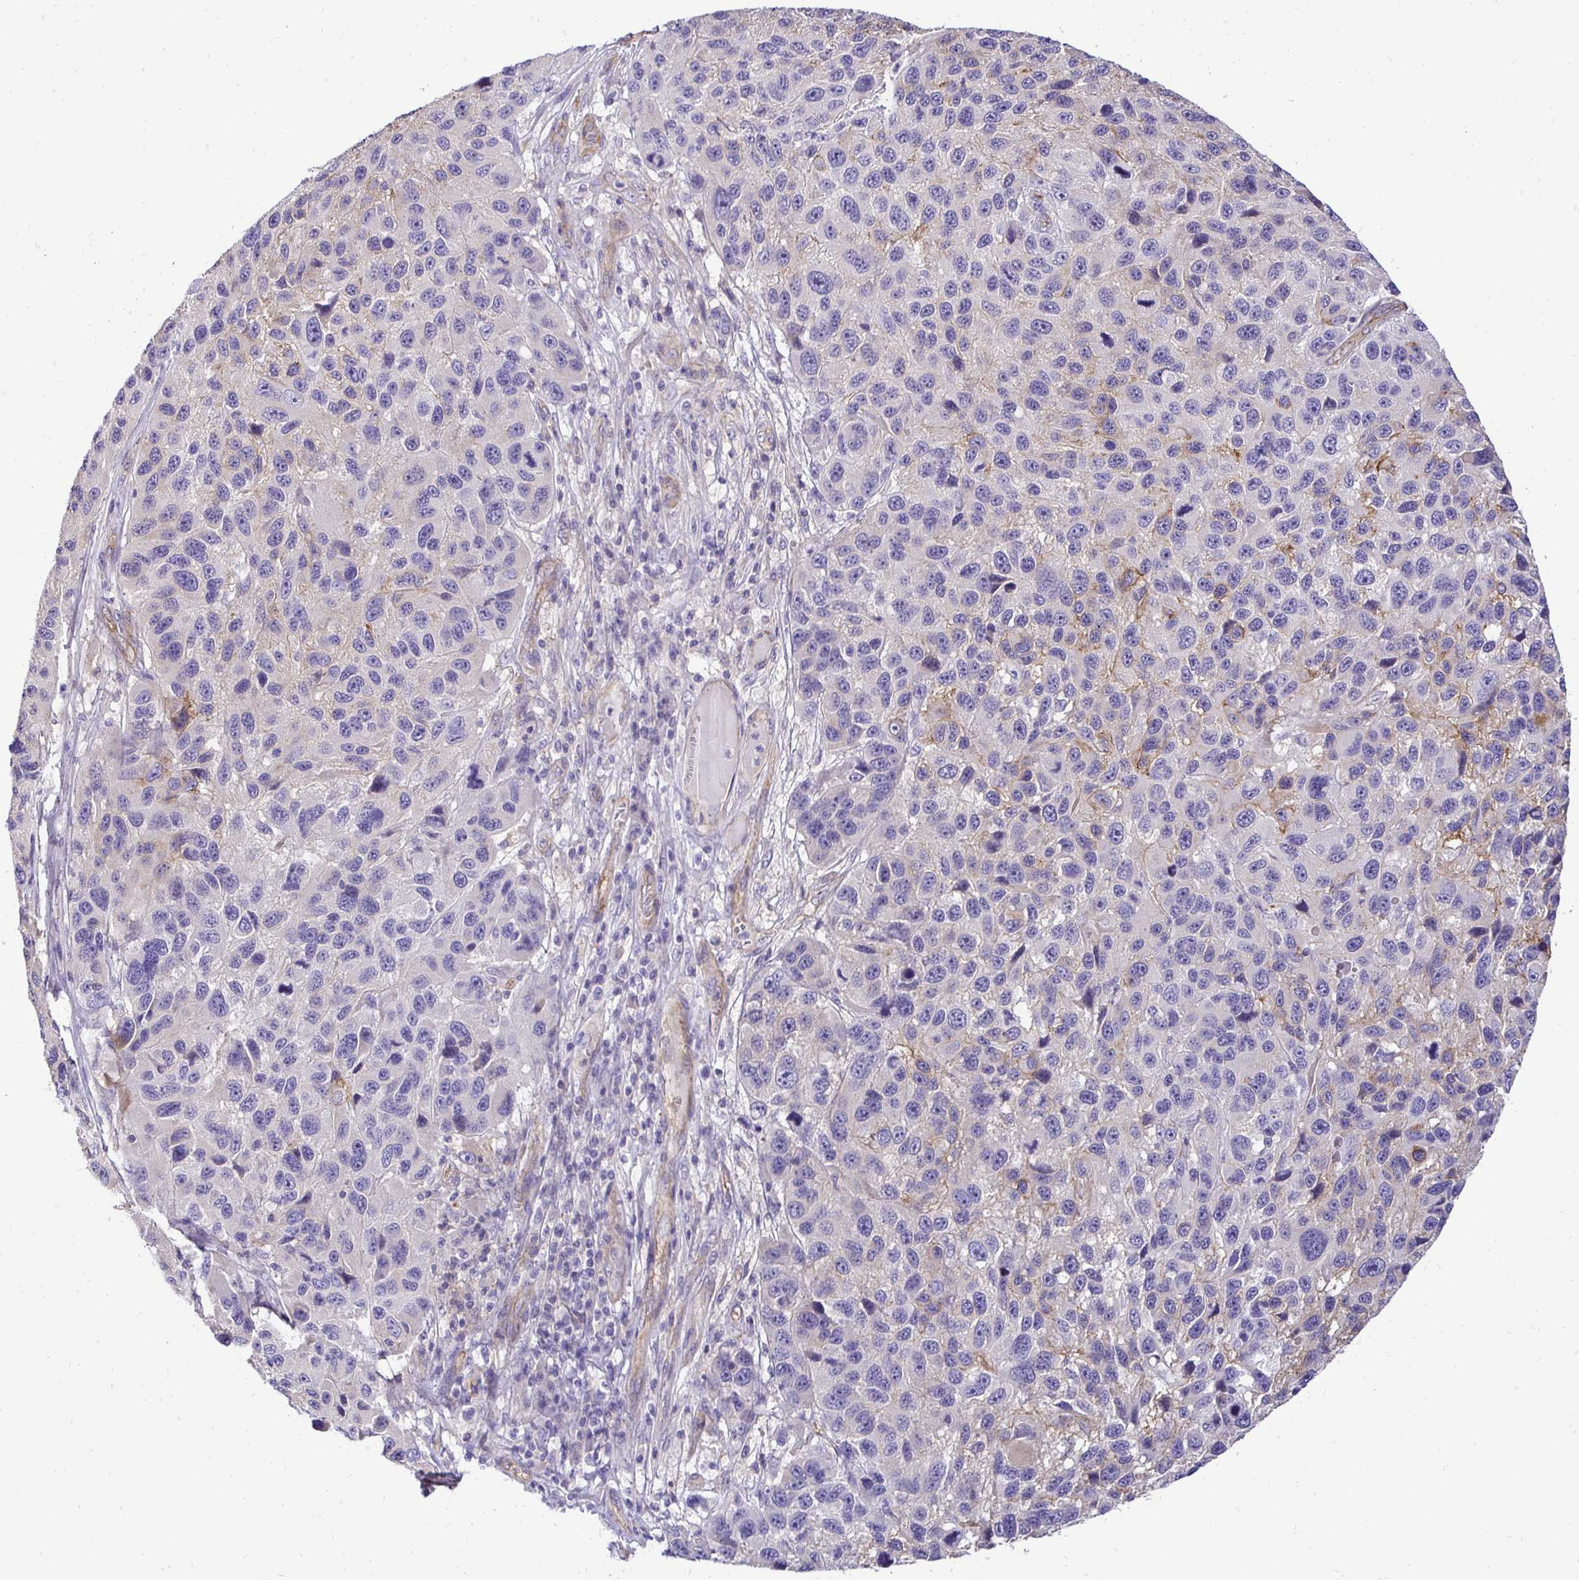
{"staining": {"intensity": "negative", "quantity": "none", "location": "none"}, "tissue": "melanoma", "cell_type": "Tumor cells", "image_type": "cancer", "snomed": [{"axis": "morphology", "description": "Malignant melanoma, NOS"}, {"axis": "topography", "description": "Skin"}], "caption": "Melanoma stained for a protein using immunohistochemistry reveals no expression tumor cells.", "gene": "SLC9A1", "patient": {"sex": "male", "age": 53}}